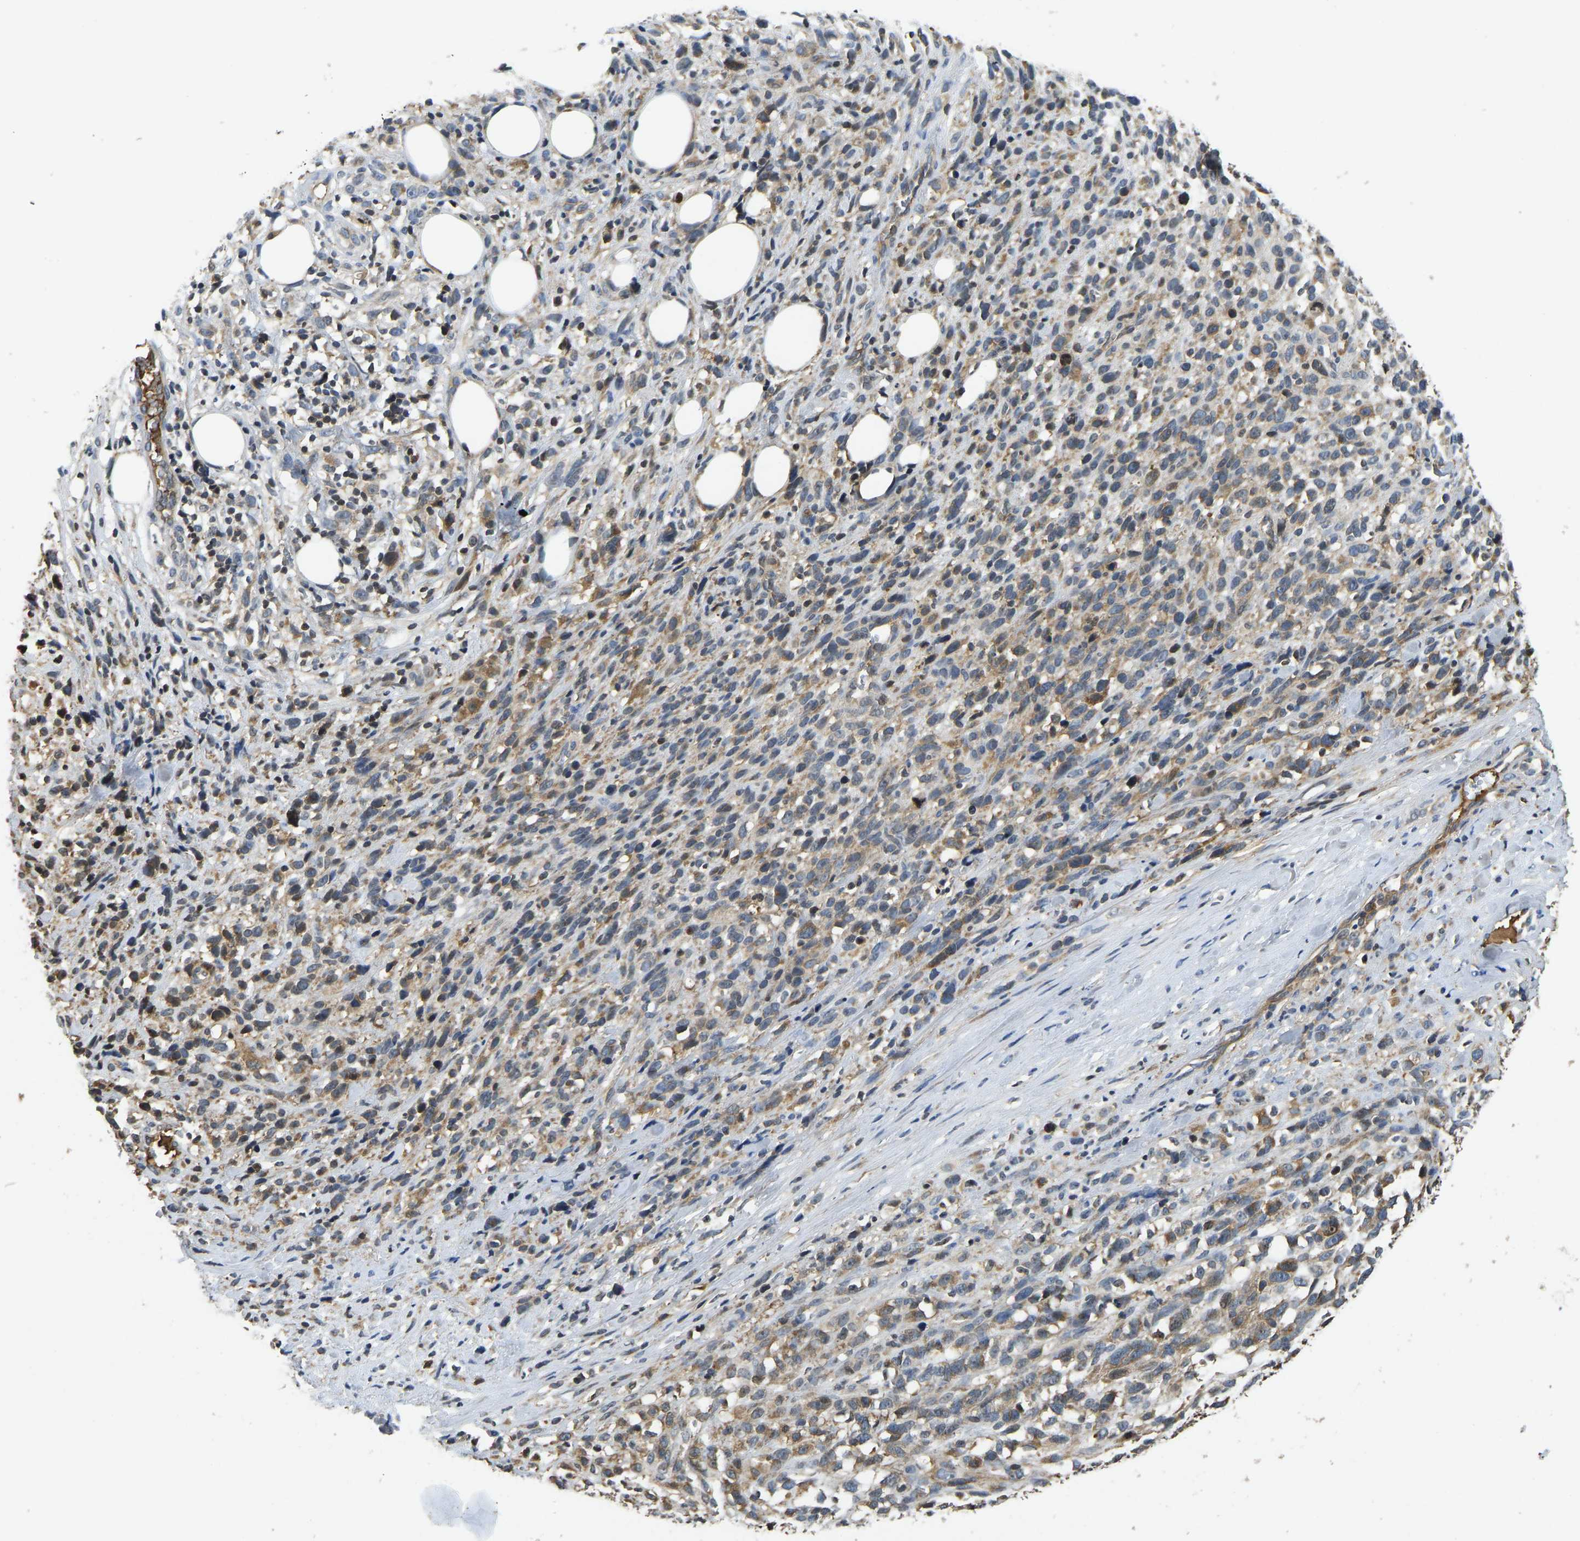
{"staining": {"intensity": "weak", "quantity": ">75%", "location": "cytoplasmic/membranous"}, "tissue": "melanoma", "cell_type": "Tumor cells", "image_type": "cancer", "snomed": [{"axis": "morphology", "description": "Malignant melanoma, NOS"}, {"axis": "topography", "description": "Skin"}], "caption": "This is a photomicrograph of immunohistochemistry staining of melanoma, which shows weak staining in the cytoplasmic/membranous of tumor cells.", "gene": "VCPKMT", "patient": {"sex": "female", "age": 55}}